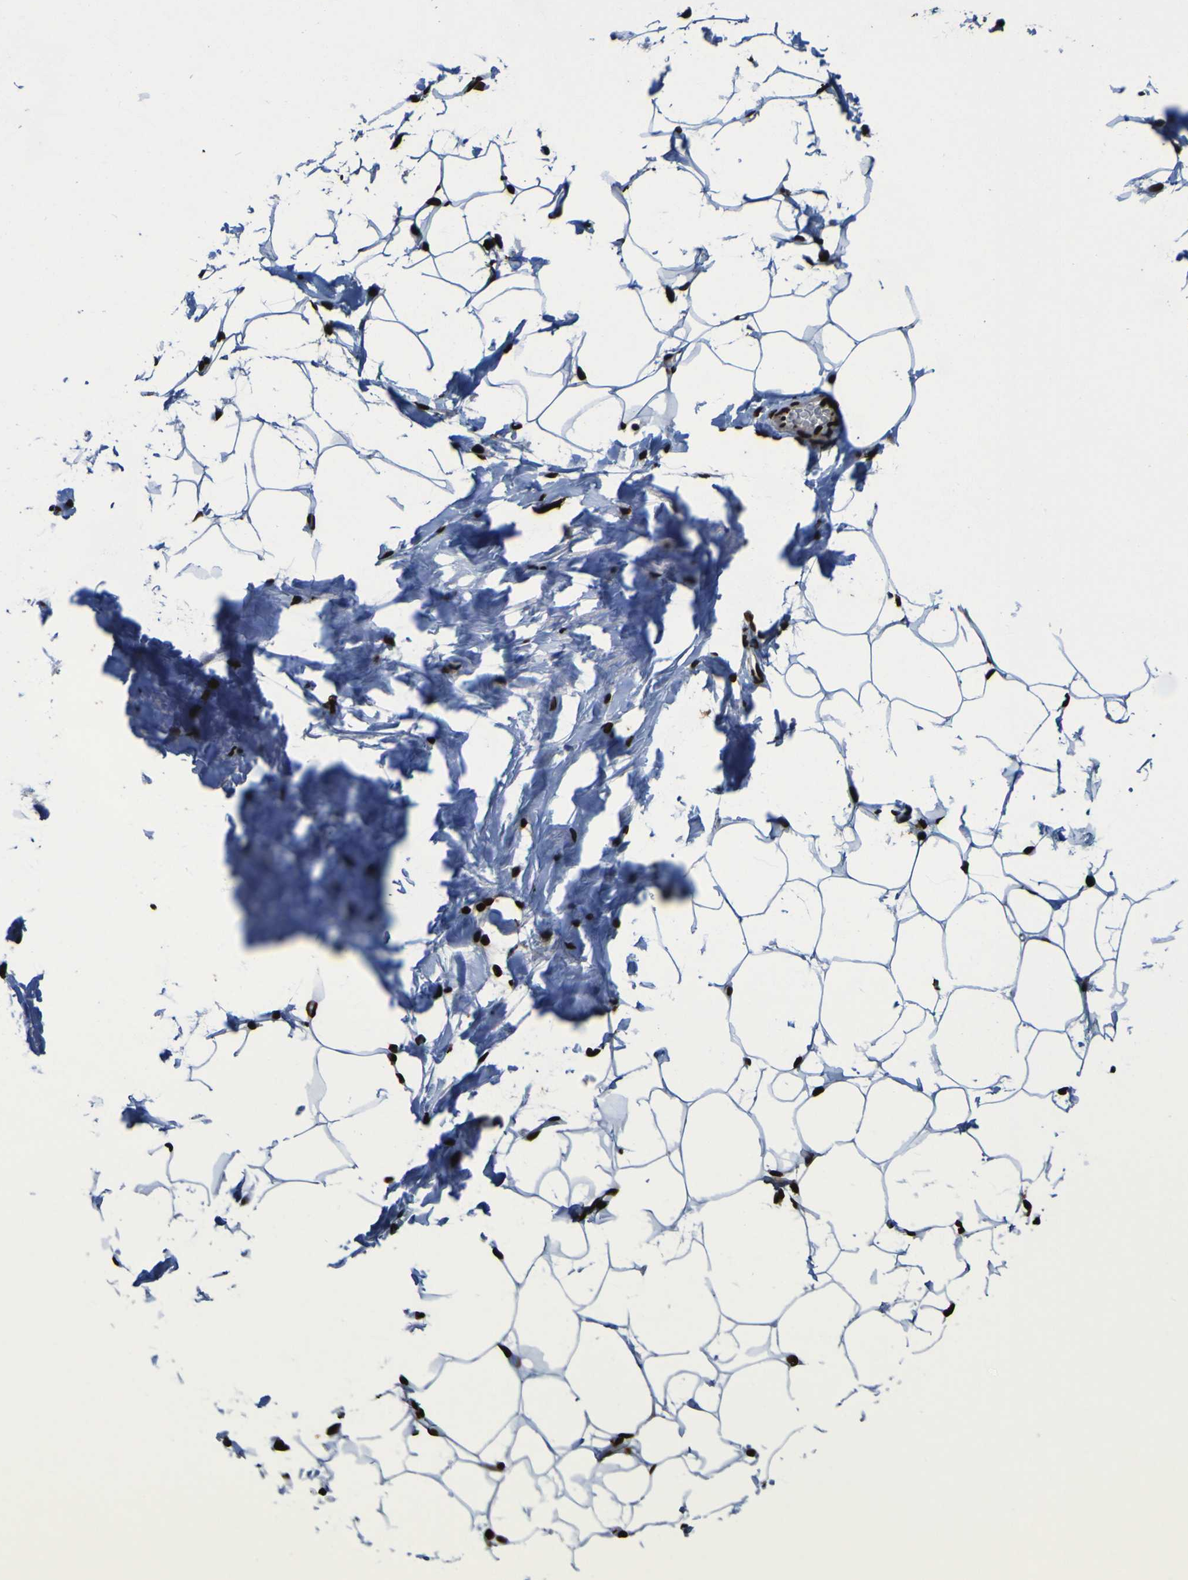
{"staining": {"intensity": "strong", "quantity": ">75%", "location": "nuclear"}, "tissue": "adipose tissue", "cell_type": "Adipocytes", "image_type": "normal", "snomed": [{"axis": "morphology", "description": "Normal tissue, NOS"}, {"axis": "topography", "description": "Breast"}, {"axis": "topography", "description": "Adipose tissue"}], "caption": "Immunohistochemistry (IHC) of unremarkable adipose tissue shows high levels of strong nuclear staining in approximately >75% of adipocytes. Using DAB (3,3'-diaminobenzidine) (brown) and hematoxylin (blue) stains, captured at high magnification using brightfield microscopy.", "gene": "NPM1", "patient": {"sex": "female", "age": 25}}